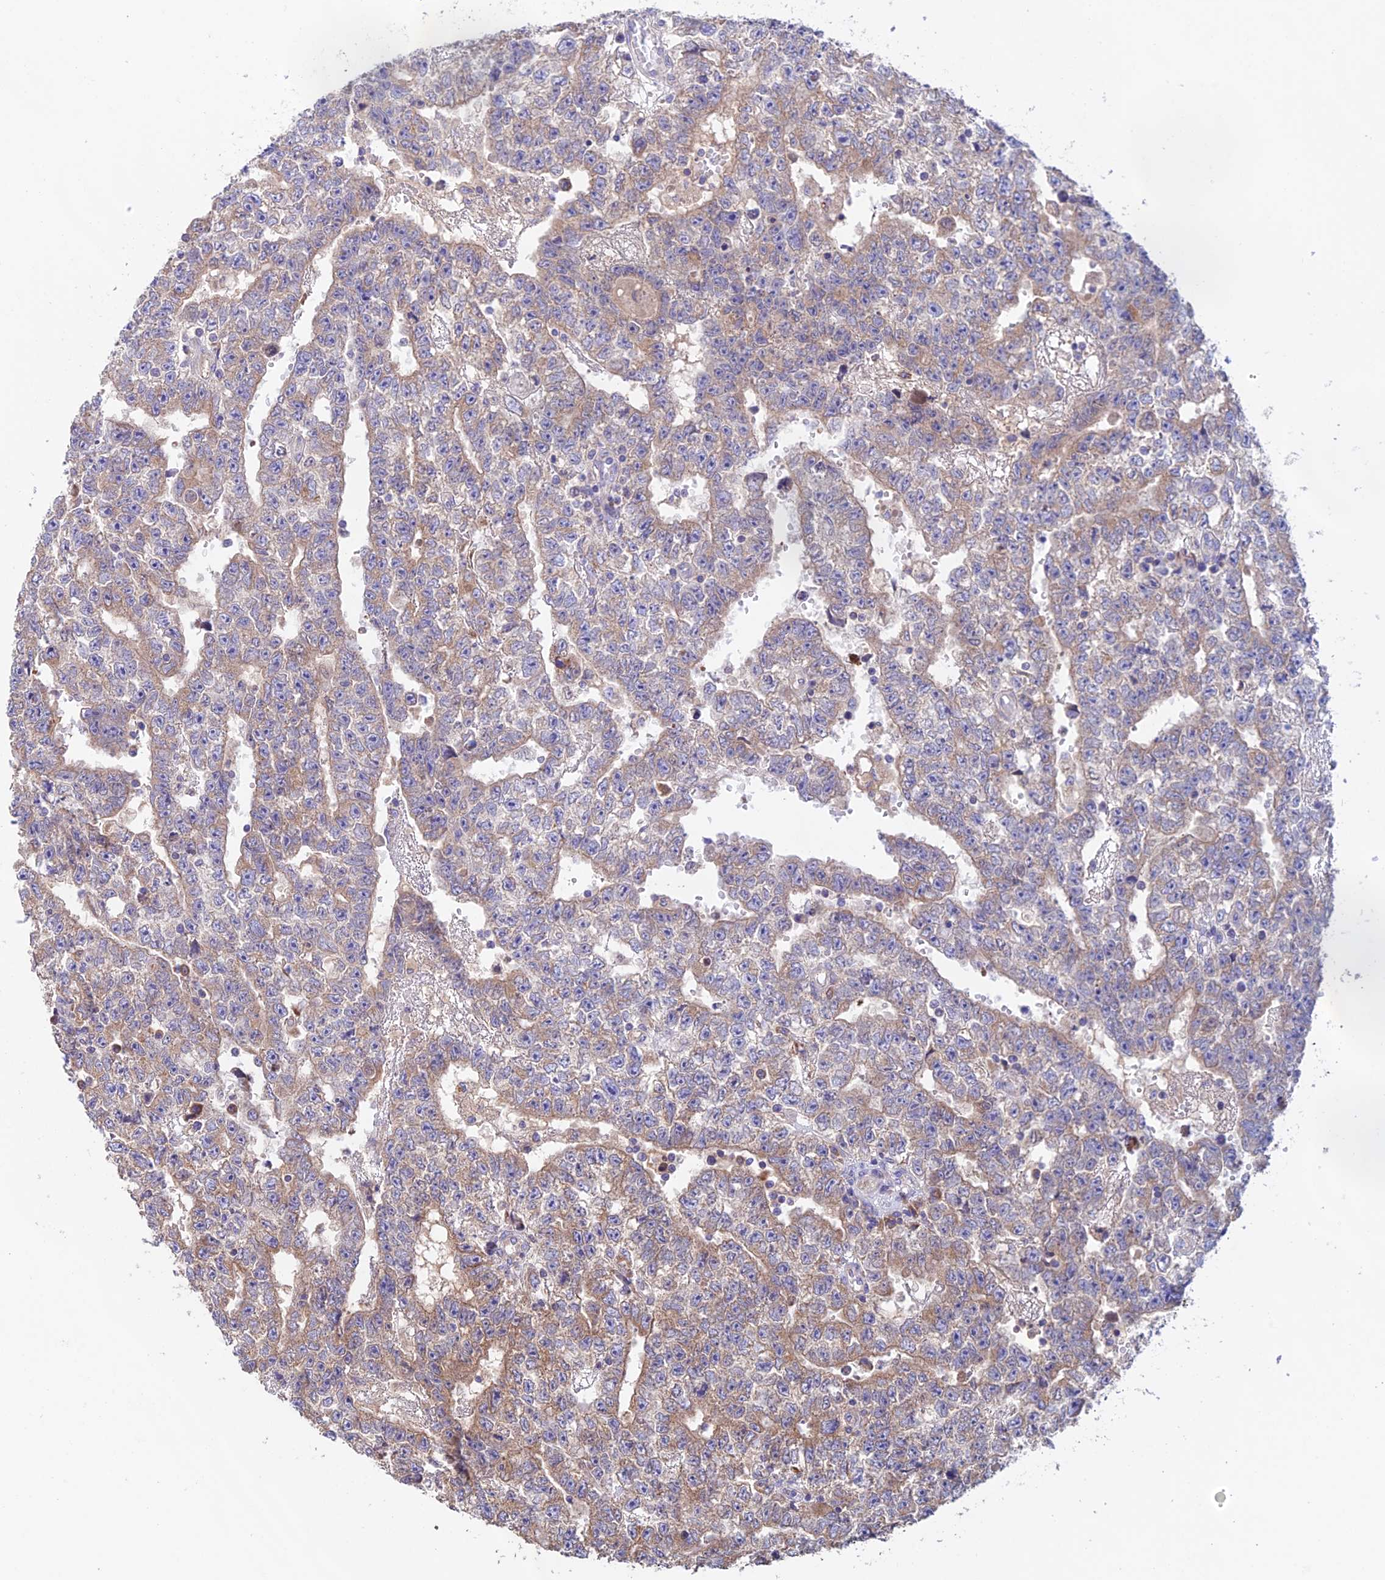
{"staining": {"intensity": "weak", "quantity": "25%-75%", "location": "cytoplasmic/membranous"}, "tissue": "testis cancer", "cell_type": "Tumor cells", "image_type": "cancer", "snomed": [{"axis": "morphology", "description": "Carcinoma, Embryonal, NOS"}, {"axis": "topography", "description": "Testis"}], "caption": "An immunohistochemistry photomicrograph of neoplastic tissue is shown. Protein staining in brown labels weak cytoplasmic/membranous positivity in embryonal carcinoma (testis) within tumor cells.", "gene": "EMC3", "patient": {"sex": "male", "age": 25}}